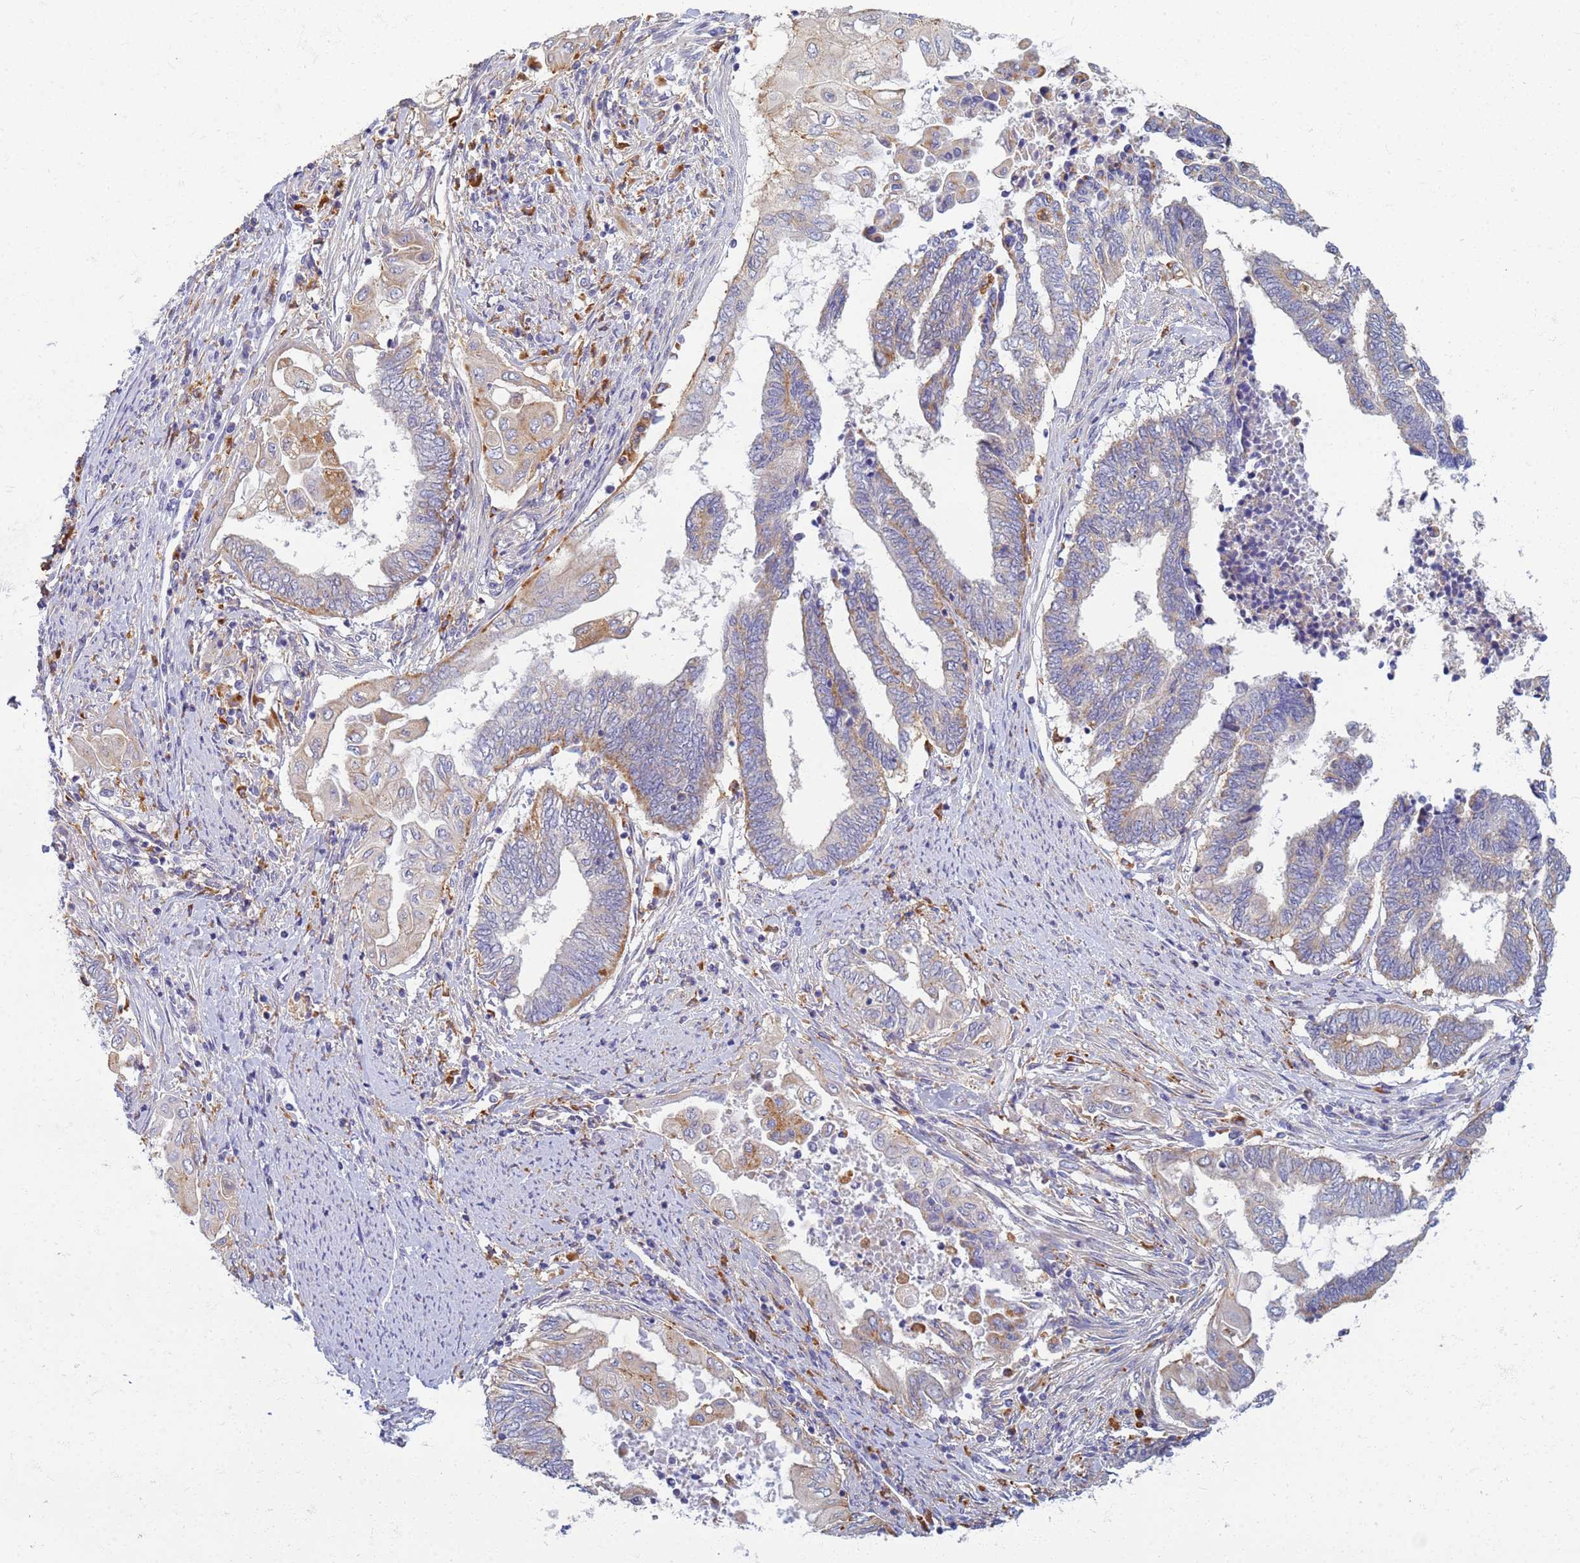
{"staining": {"intensity": "moderate", "quantity": "<25%", "location": "cytoplasmic/membranous"}, "tissue": "endometrial cancer", "cell_type": "Tumor cells", "image_type": "cancer", "snomed": [{"axis": "morphology", "description": "Adenocarcinoma, NOS"}, {"axis": "topography", "description": "Uterus"}, {"axis": "topography", "description": "Endometrium"}], "caption": "Endometrial cancer (adenocarcinoma) stained with IHC exhibits moderate cytoplasmic/membranous expression in about <25% of tumor cells. Nuclei are stained in blue.", "gene": "ATP6V1E1", "patient": {"sex": "female", "age": 70}}